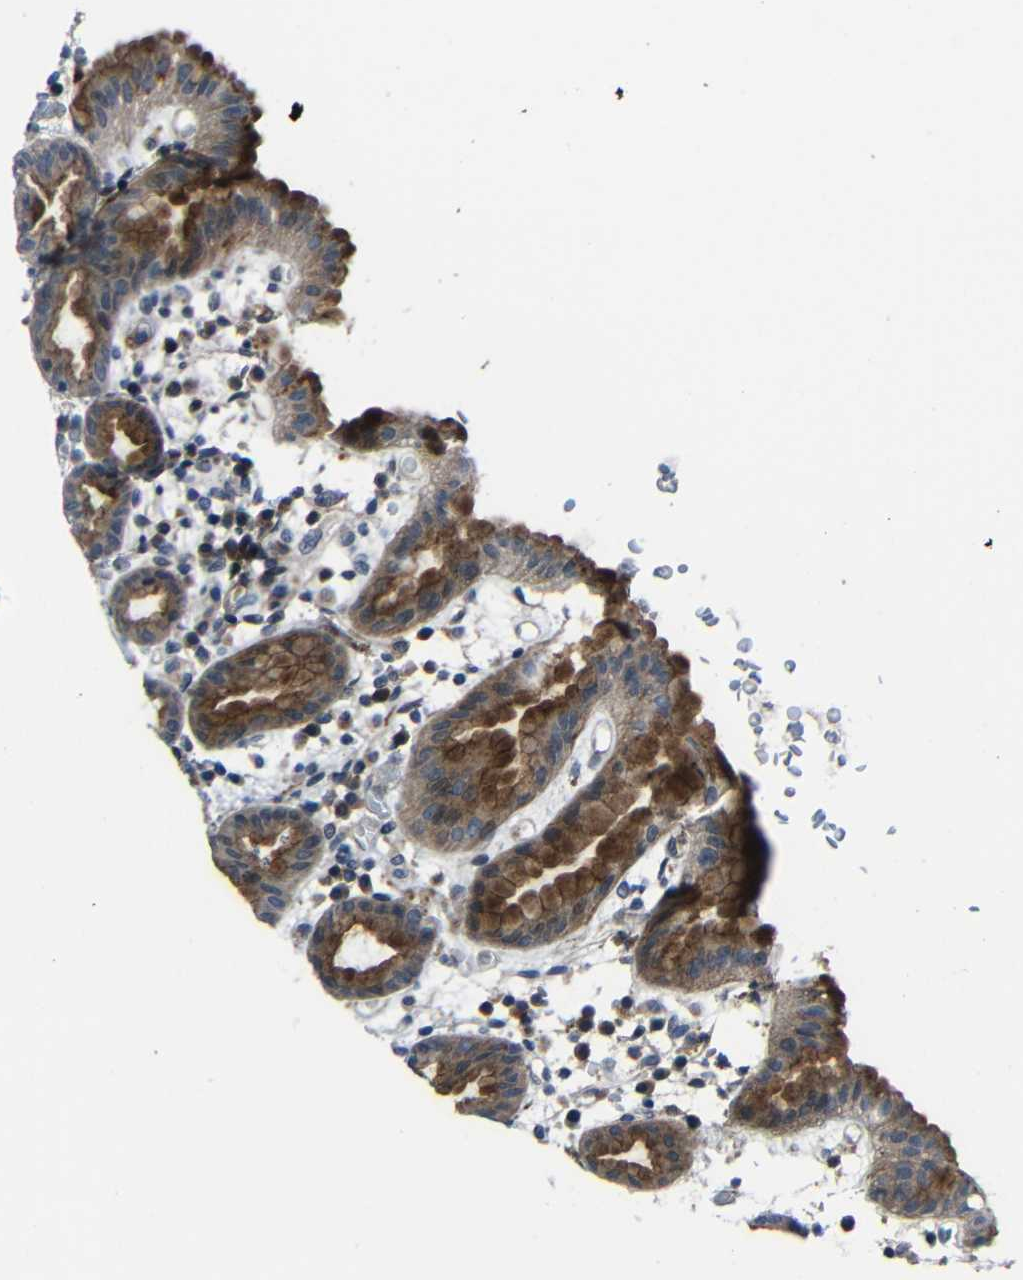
{"staining": {"intensity": "moderate", "quantity": ">75%", "location": "cytoplasmic/membranous"}, "tissue": "stomach", "cell_type": "Glandular cells", "image_type": "normal", "snomed": [{"axis": "morphology", "description": "Normal tissue, NOS"}, {"axis": "topography", "description": "Stomach, upper"}], "caption": "Immunohistochemistry image of benign stomach stained for a protein (brown), which displays medium levels of moderate cytoplasmic/membranous positivity in approximately >75% of glandular cells.", "gene": "DNAJC5", "patient": {"sex": "male", "age": 68}}